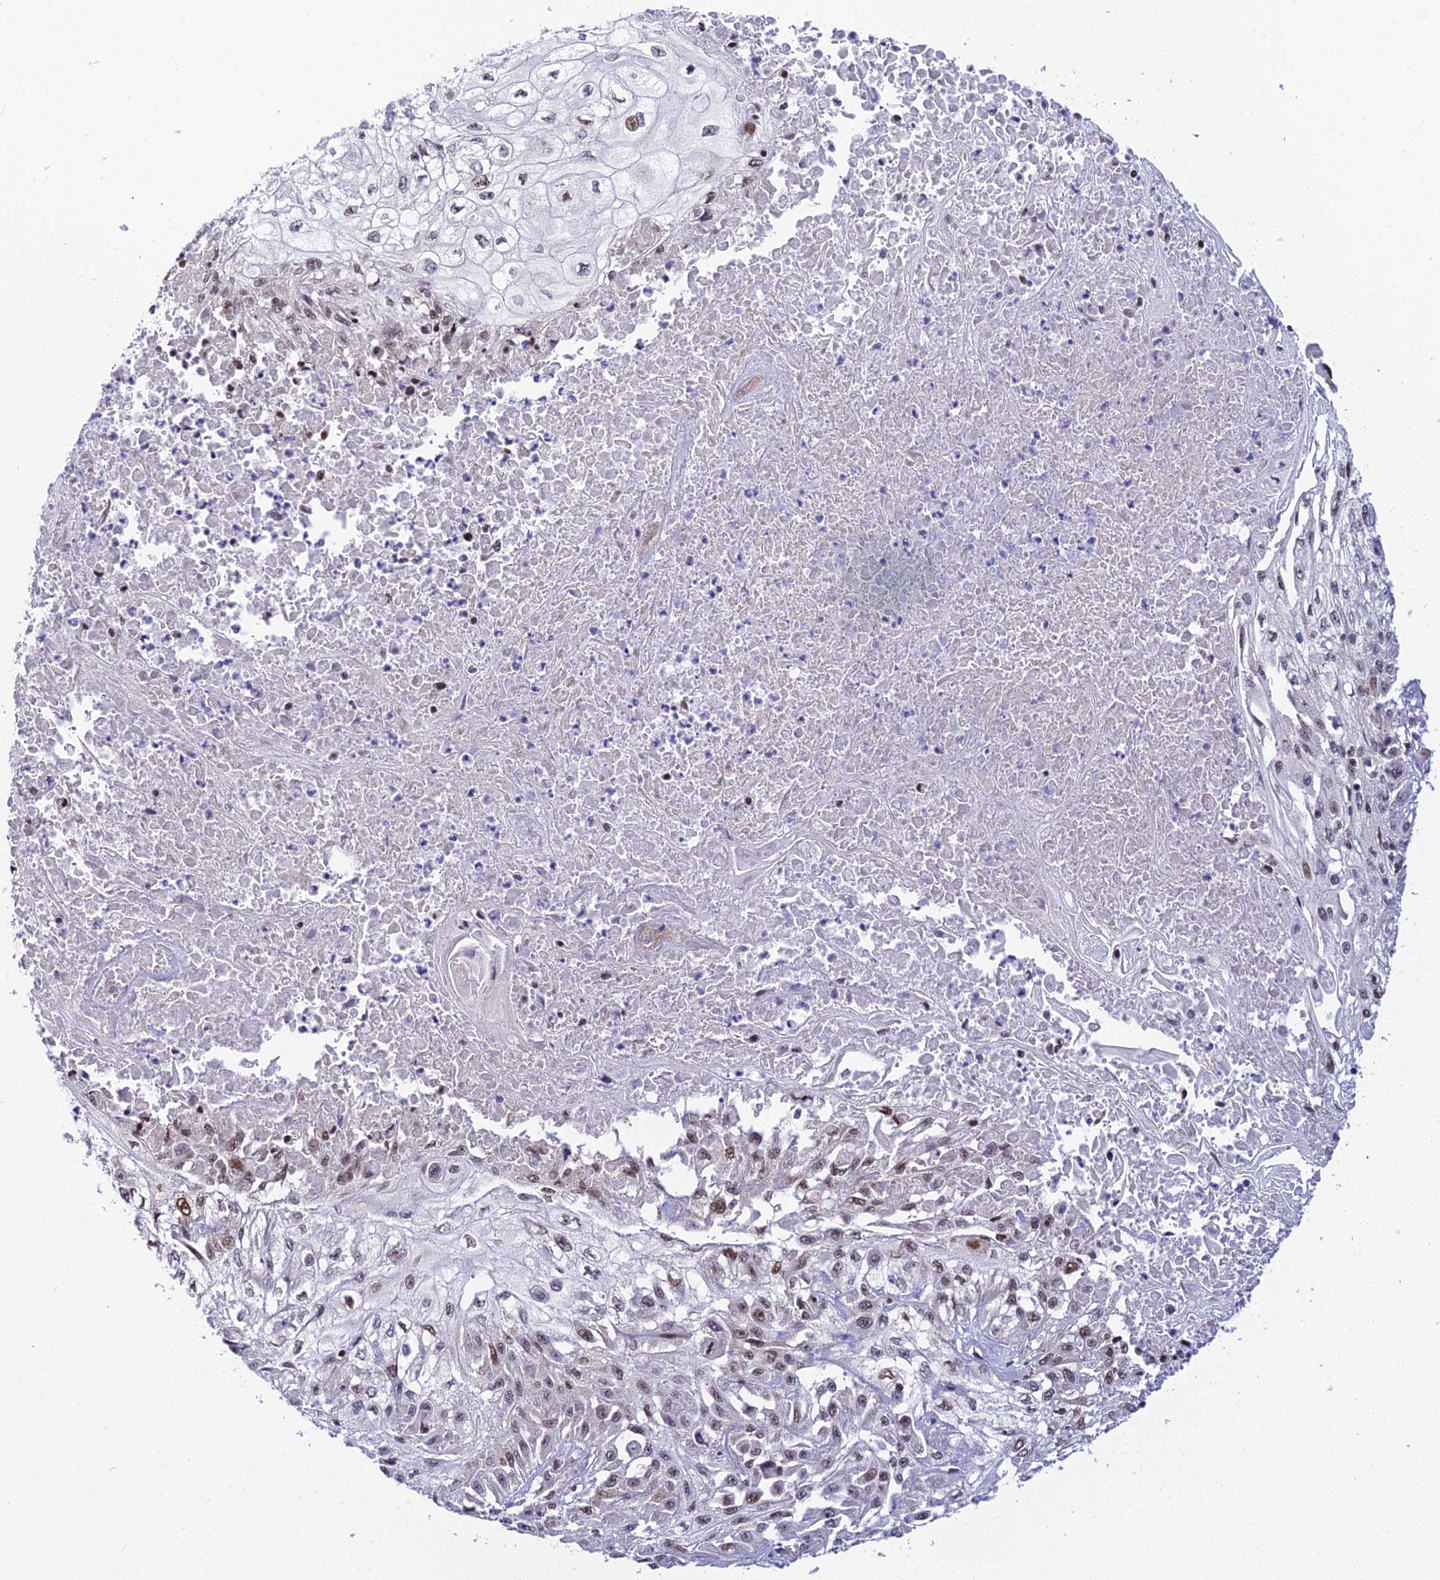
{"staining": {"intensity": "weak", "quantity": "25%-75%", "location": "nuclear"}, "tissue": "skin cancer", "cell_type": "Tumor cells", "image_type": "cancer", "snomed": [{"axis": "morphology", "description": "Squamous cell carcinoma, NOS"}, {"axis": "morphology", "description": "Squamous cell carcinoma, metastatic, NOS"}, {"axis": "topography", "description": "Skin"}, {"axis": "topography", "description": "Lymph node"}], "caption": "IHC image of neoplastic tissue: human metastatic squamous cell carcinoma (skin) stained using IHC demonstrates low levels of weak protein expression localized specifically in the nuclear of tumor cells, appearing as a nuclear brown color.", "gene": "USP22", "patient": {"sex": "male", "age": 75}}